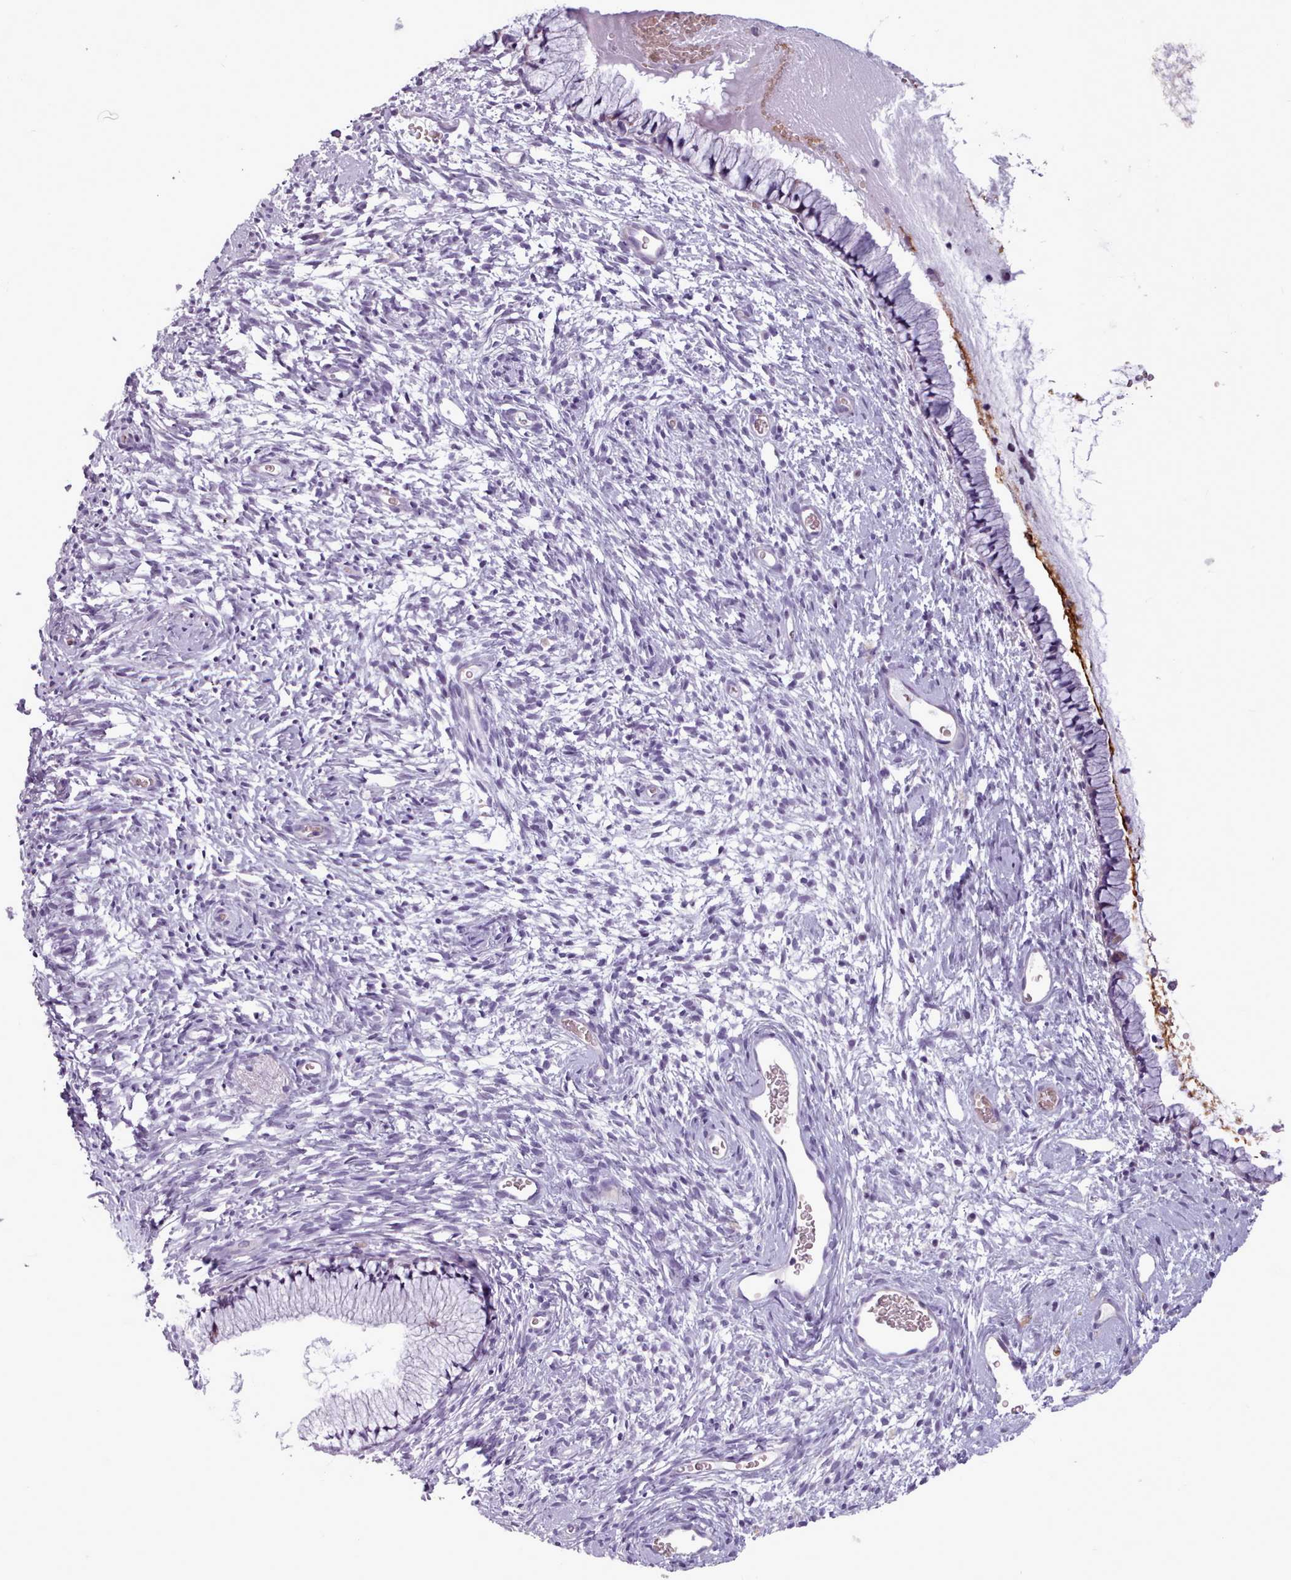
{"staining": {"intensity": "moderate", "quantity": "<25%", "location": "cytoplasmic/membranous"}, "tissue": "cervix", "cell_type": "Glandular cells", "image_type": "normal", "snomed": [{"axis": "morphology", "description": "Normal tissue, NOS"}, {"axis": "topography", "description": "Cervix"}], "caption": "An IHC image of benign tissue is shown. Protein staining in brown labels moderate cytoplasmic/membranous positivity in cervix within glandular cells. Nuclei are stained in blue.", "gene": "AVL9", "patient": {"sex": "female", "age": 76}}